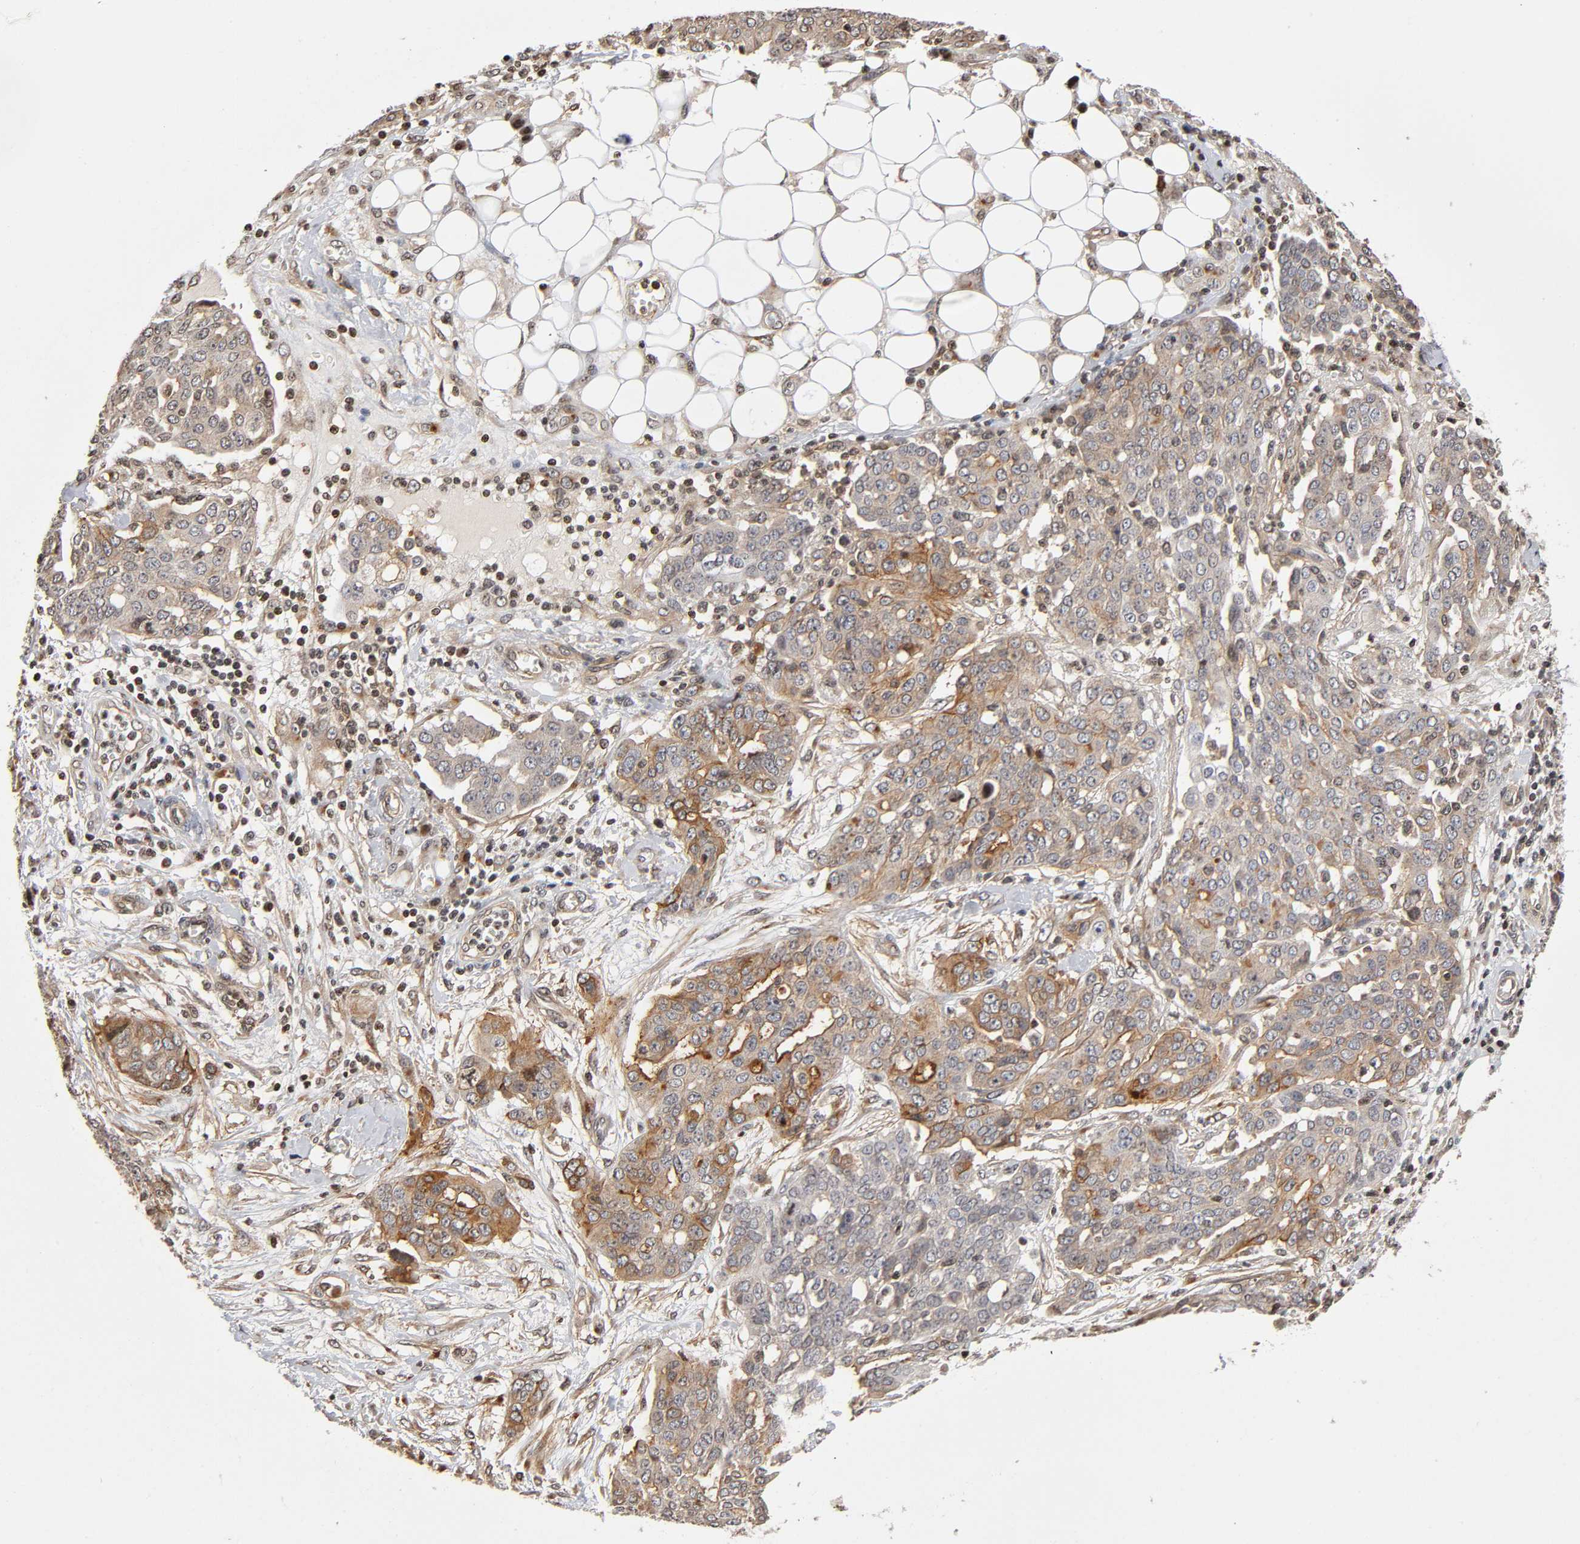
{"staining": {"intensity": "weak", "quantity": ">75%", "location": "cytoplasmic/membranous"}, "tissue": "ovarian cancer", "cell_type": "Tumor cells", "image_type": "cancer", "snomed": [{"axis": "morphology", "description": "Cystadenocarcinoma, serous, NOS"}, {"axis": "topography", "description": "Soft tissue"}, {"axis": "topography", "description": "Ovary"}], "caption": "DAB (3,3'-diaminobenzidine) immunohistochemical staining of human ovarian cancer displays weak cytoplasmic/membranous protein positivity in about >75% of tumor cells. The protein of interest is stained brown, and the nuclei are stained in blue (DAB IHC with brightfield microscopy, high magnification).", "gene": "ITGAV", "patient": {"sex": "female", "age": 57}}